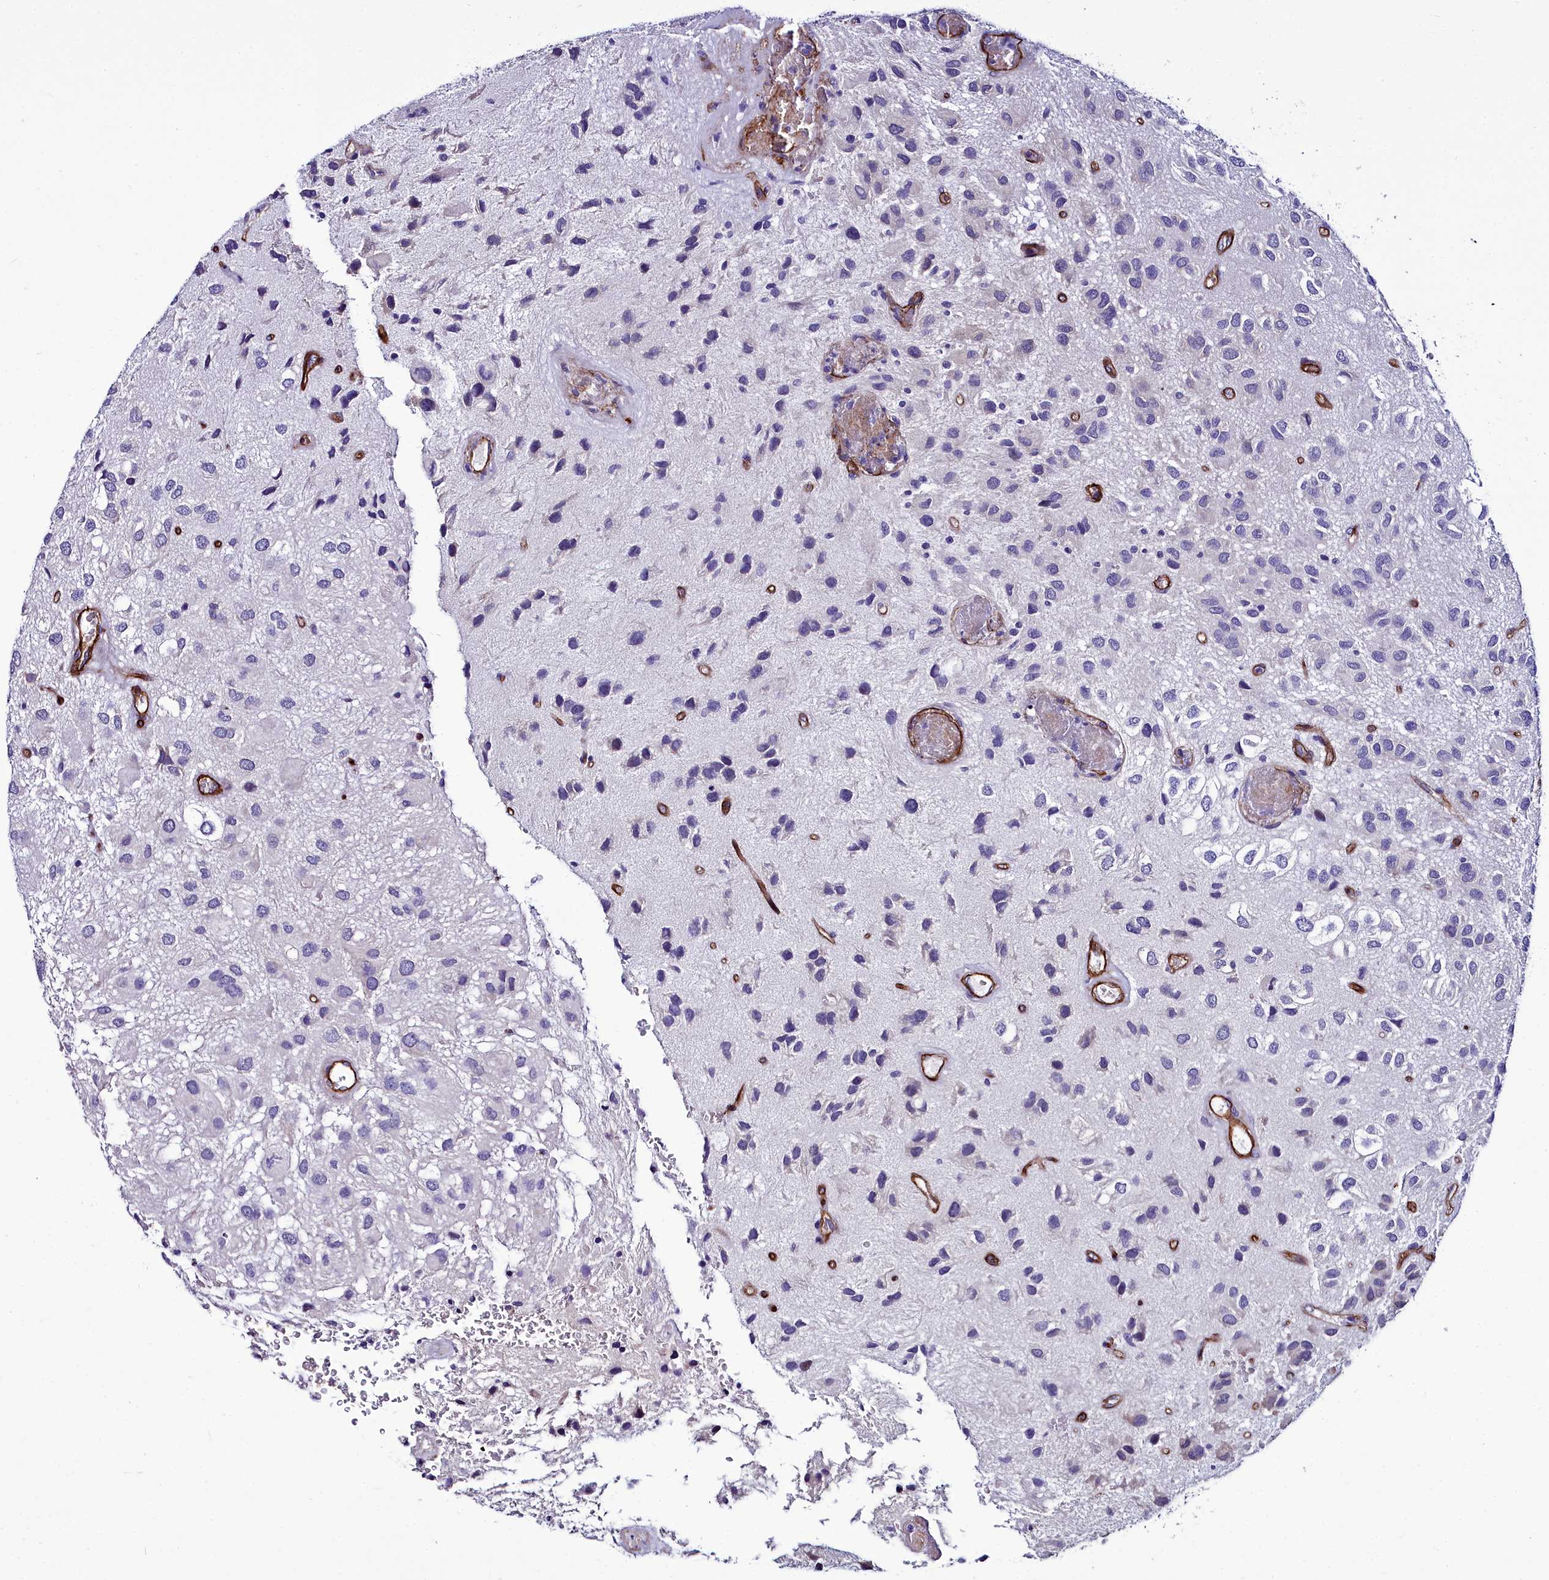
{"staining": {"intensity": "negative", "quantity": "none", "location": "none"}, "tissue": "glioma", "cell_type": "Tumor cells", "image_type": "cancer", "snomed": [{"axis": "morphology", "description": "Glioma, malignant, Low grade"}, {"axis": "topography", "description": "Brain"}], "caption": "The image reveals no significant positivity in tumor cells of low-grade glioma (malignant).", "gene": "CYP4F11", "patient": {"sex": "male", "age": 66}}